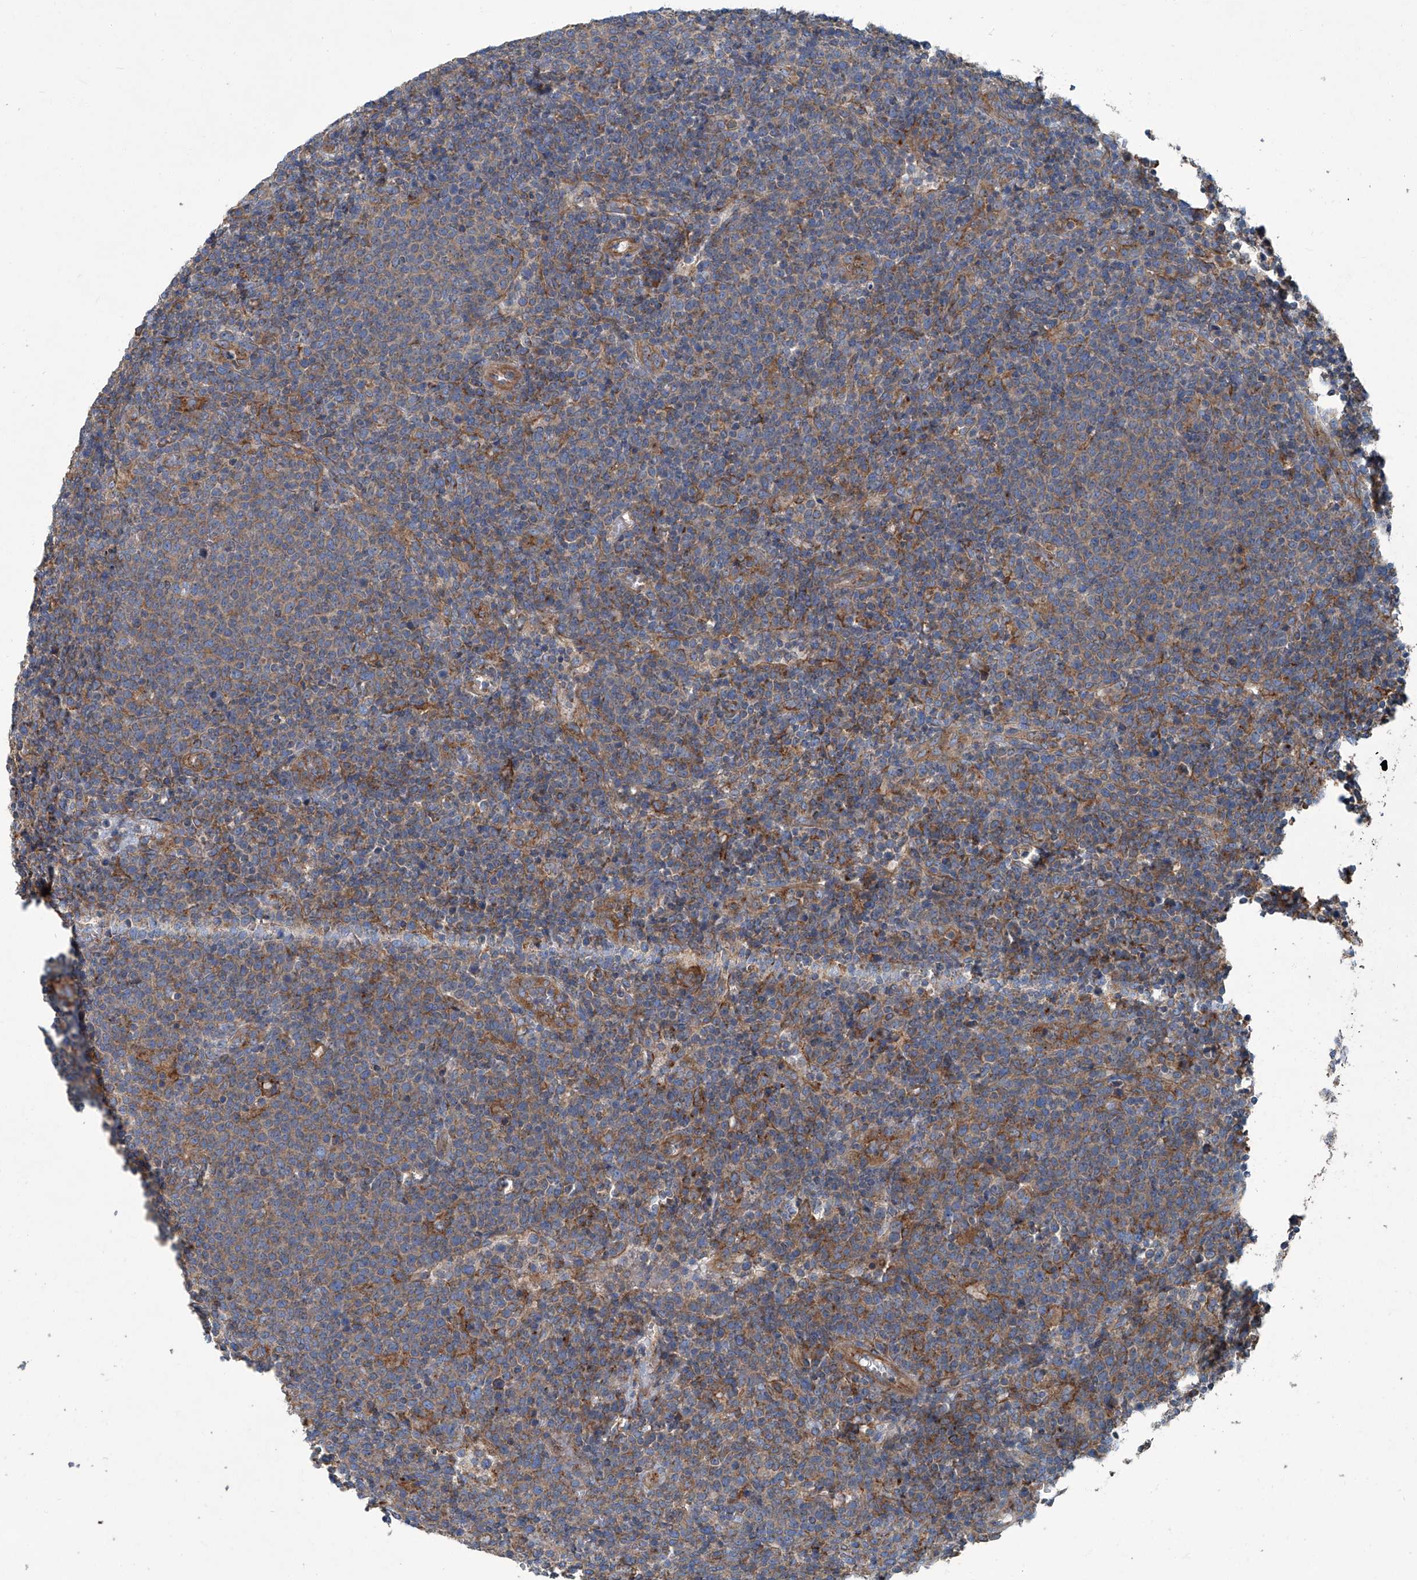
{"staining": {"intensity": "weak", "quantity": "25%-75%", "location": "cytoplasmic/membranous"}, "tissue": "lymphoma", "cell_type": "Tumor cells", "image_type": "cancer", "snomed": [{"axis": "morphology", "description": "Malignant lymphoma, non-Hodgkin's type, High grade"}, {"axis": "topography", "description": "Lymph node"}], "caption": "A high-resolution micrograph shows IHC staining of malignant lymphoma, non-Hodgkin's type (high-grade), which reveals weak cytoplasmic/membranous staining in about 25%-75% of tumor cells.", "gene": "PIGH", "patient": {"sex": "male", "age": 61}}